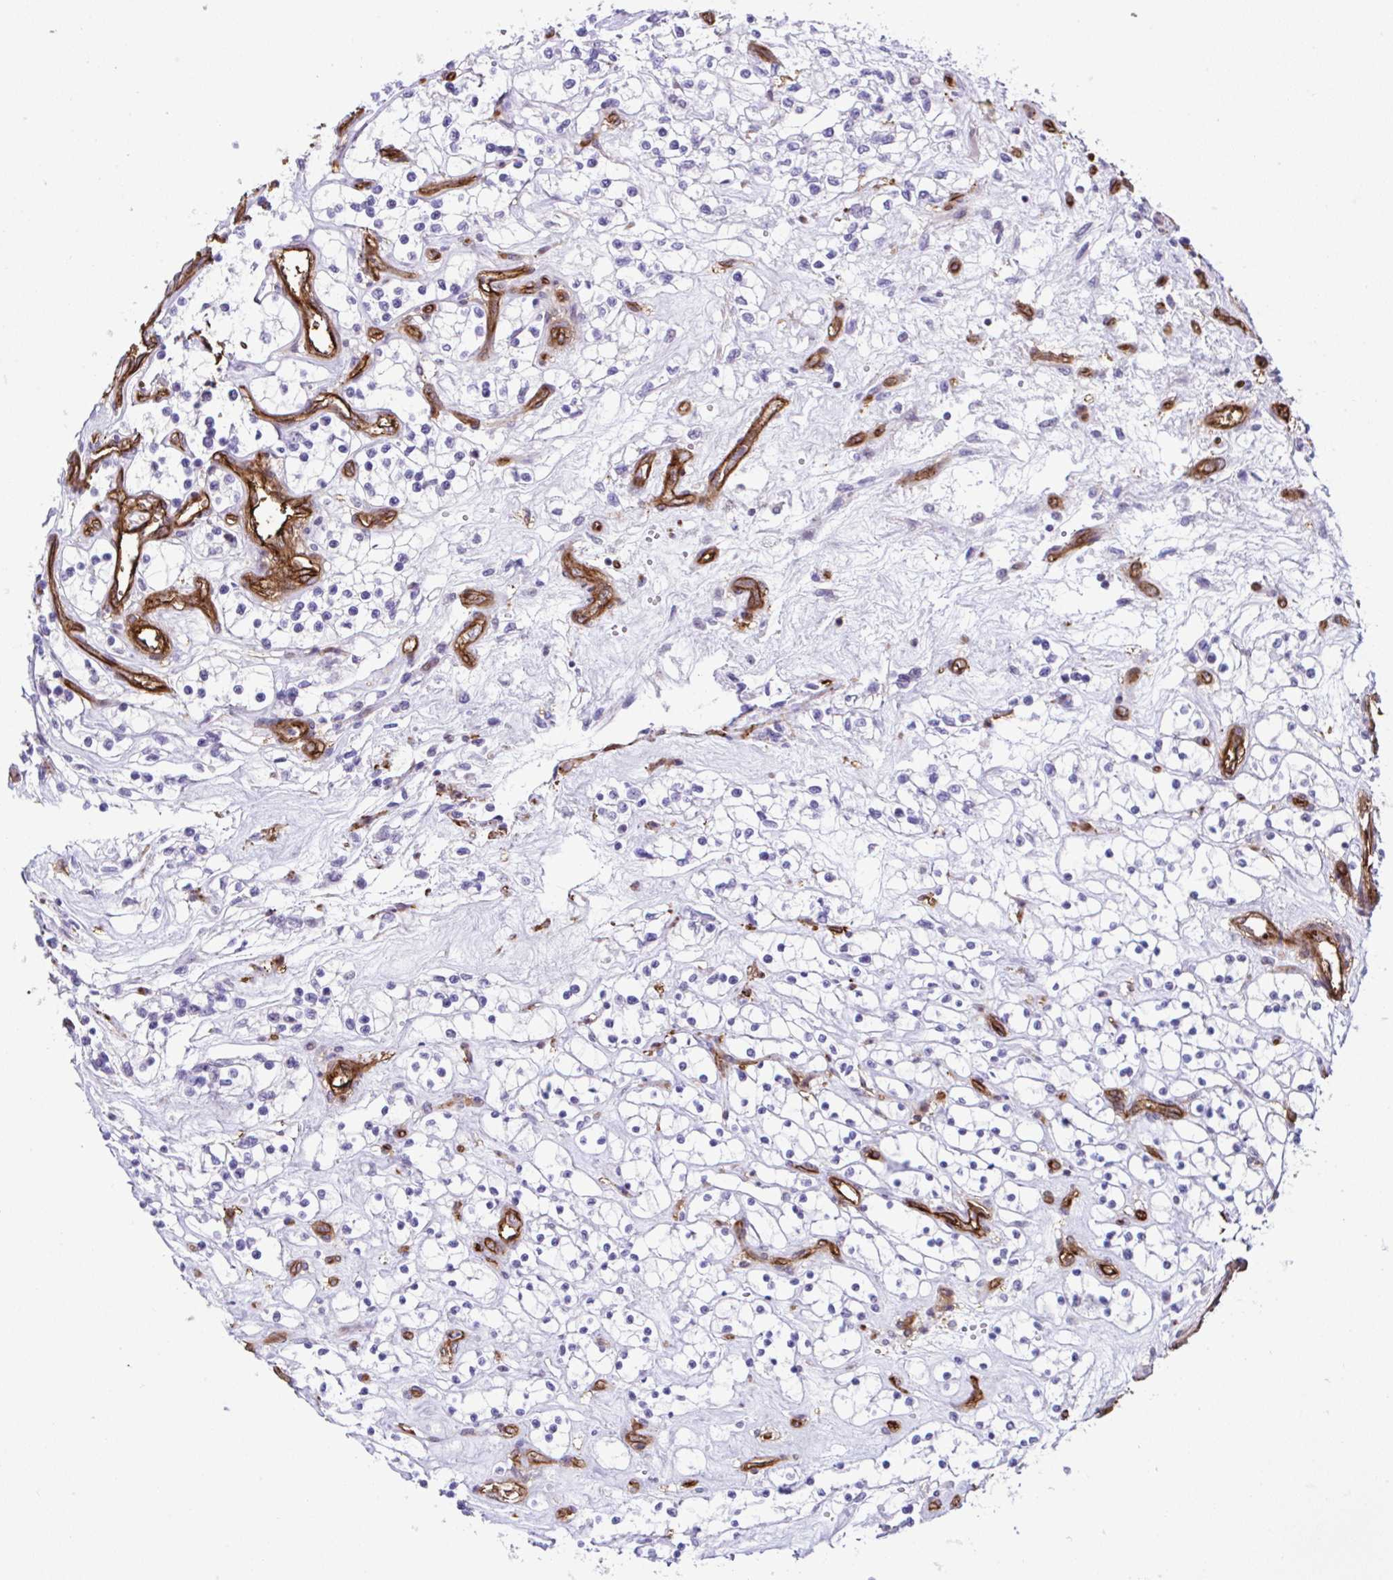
{"staining": {"intensity": "negative", "quantity": "none", "location": "none"}, "tissue": "renal cancer", "cell_type": "Tumor cells", "image_type": "cancer", "snomed": [{"axis": "morphology", "description": "Adenocarcinoma, NOS"}, {"axis": "topography", "description": "Kidney"}], "caption": "Immunohistochemical staining of renal cancer (adenocarcinoma) exhibits no significant staining in tumor cells.", "gene": "FBXO34", "patient": {"sex": "female", "age": 69}}